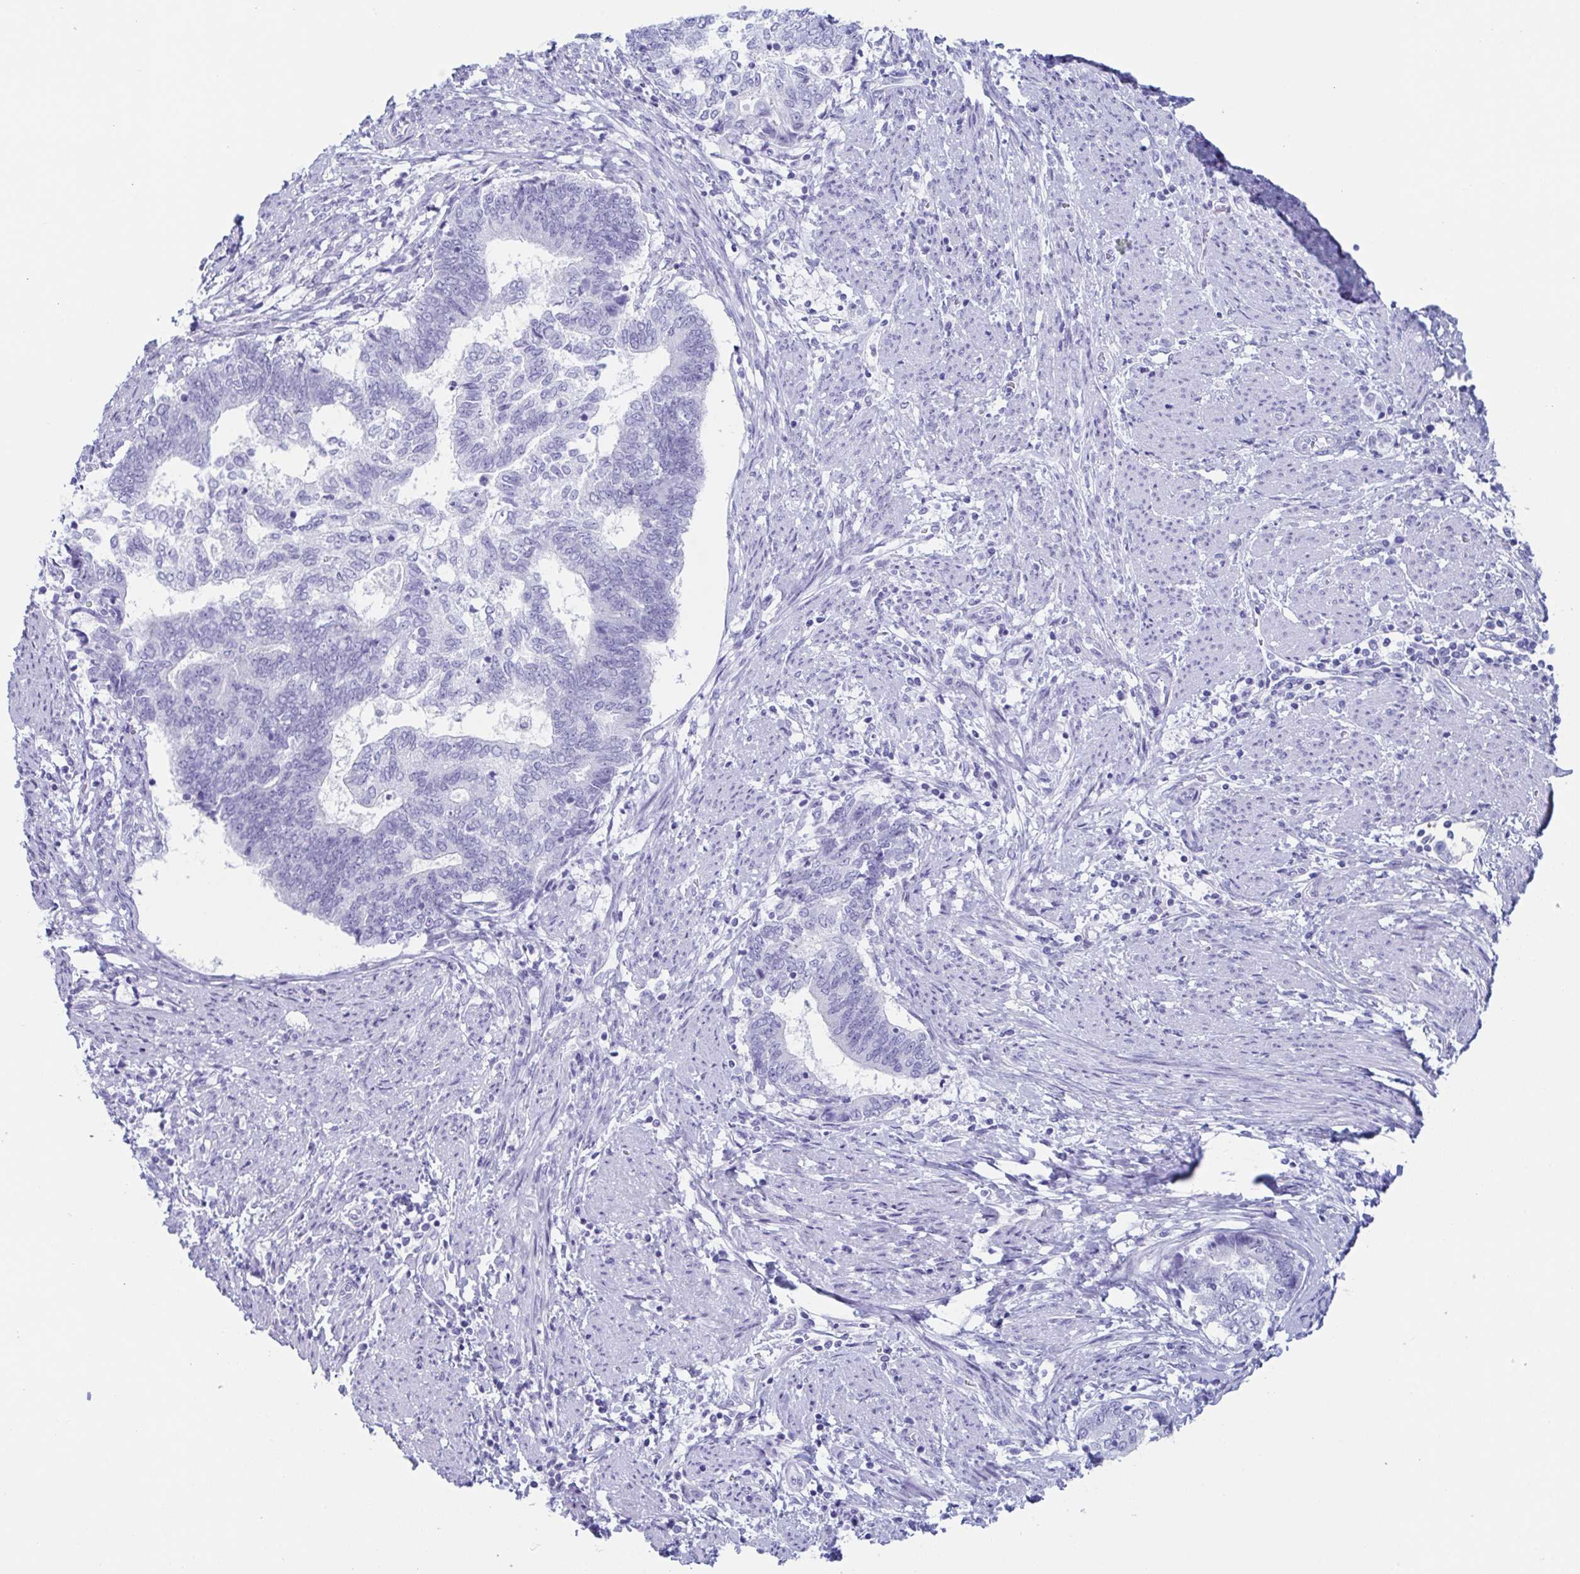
{"staining": {"intensity": "negative", "quantity": "none", "location": "none"}, "tissue": "endometrial cancer", "cell_type": "Tumor cells", "image_type": "cancer", "snomed": [{"axis": "morphology", "description": "Adenocarcinoma, NOS"}, {"axis": "topography", "description": "Endometrium"}], "caption": "Immunohistochemistry (IHC) histopathology image of neoplastic tissue: adenocarcinoma (endometrial) stained with DAB (3,3'-diaminobenzidine) displays no significant protein positivity in tumor cells.", "gene": "LYRM2", "patient": {"sex": "female", "age": 65}}